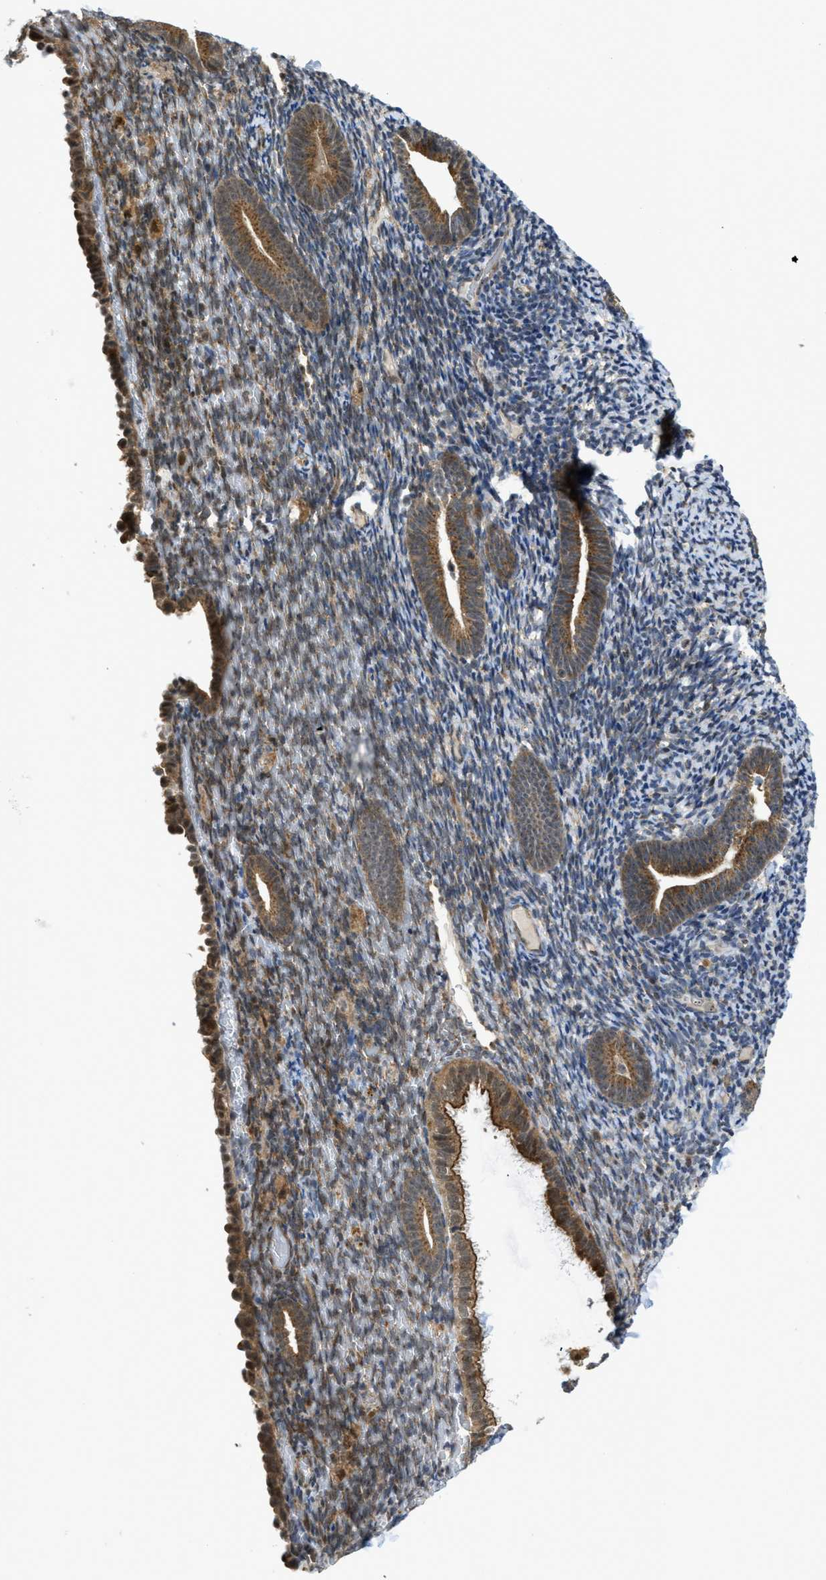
{"staining": {"intensity": "moderate", "quantity": "<25%", "location": "cytoplasmic/membranous"}, "tissue": "endometrium", "cell_type": "Cells in endometrial stroma", "image_type": "normal", "snomed": [{"axis": "morphology", "description": "Normal tissue, NOS"}, {"axis": "topography", "description": "Endometrium"}], "caption": "A histopathology image of human endometrium stained for a protein exhibits moderate cytoplasmic/membranous brown staining in cells in endometrial stroma.", "gene": "TACC1", "patient": {"sex": "female", "age": 51}}